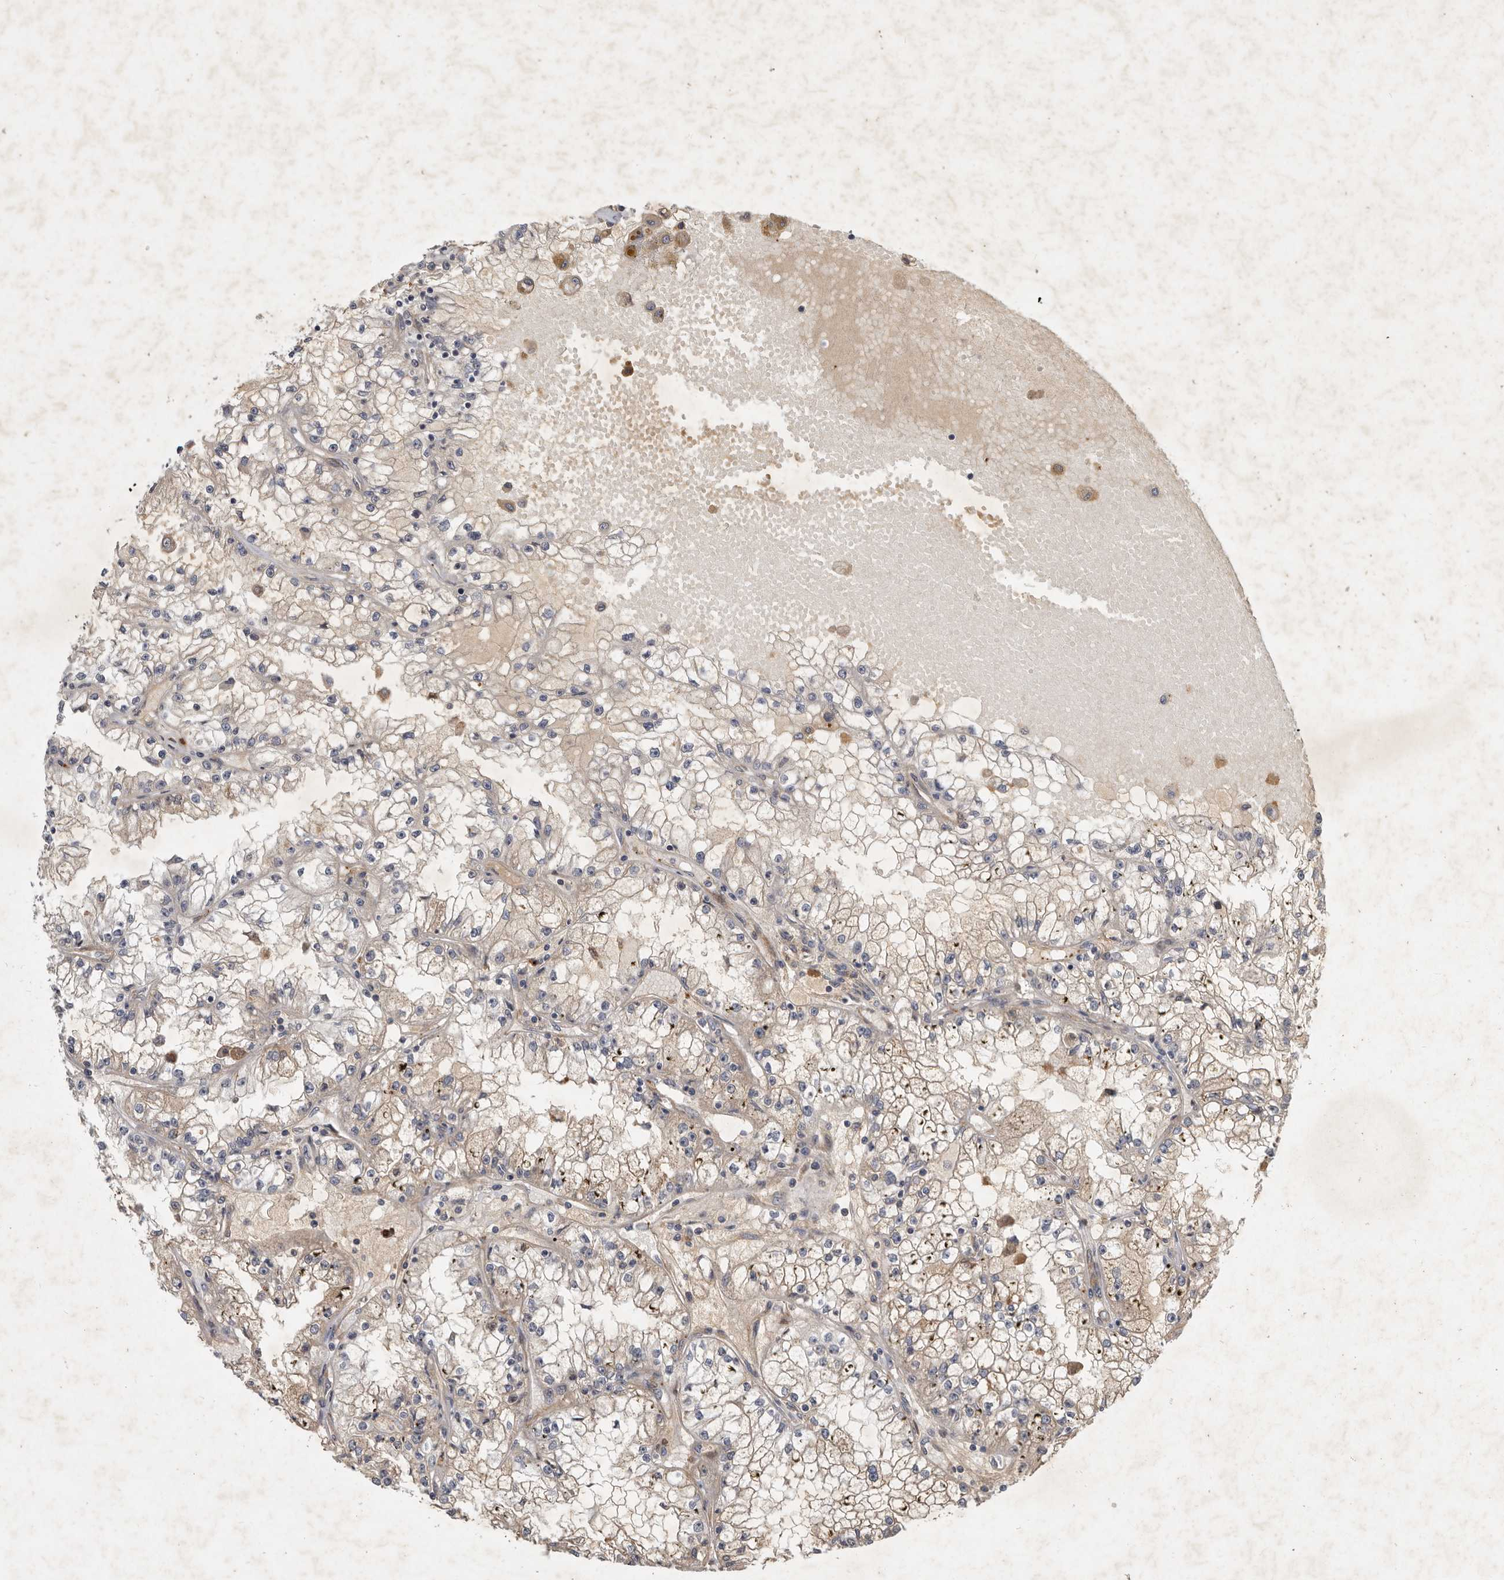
{"staining": {"intensity": "weak", "quantity": "25%-75%", "location": "cytoplasmic/membranous"}, "tissue": "renal cancer", "cell_type": "Tumor cells", "image_type": "cancer", "snomed": [{"axis": "morphology", "description": "Adenocarcinoma, NOS"}, {"axis": "topography", "description": "Kidney"}], "caption": "Immunohistochemistry (IHC) staining of renal adenocarcinoma, which displays low levels of weak cytoplasmic/membranous positivity in about 25%-75% of tumor cells indicating weak cytoplasmic/membranous protein expression. The staining was performed using DAB (3,3'-diaminobenzidine) (brown) for protein detection and nuclei were counterstained in hematoxylin (blue).", "gene": "DNAJC28", "patient": {"sex": "male", "age": 56}}